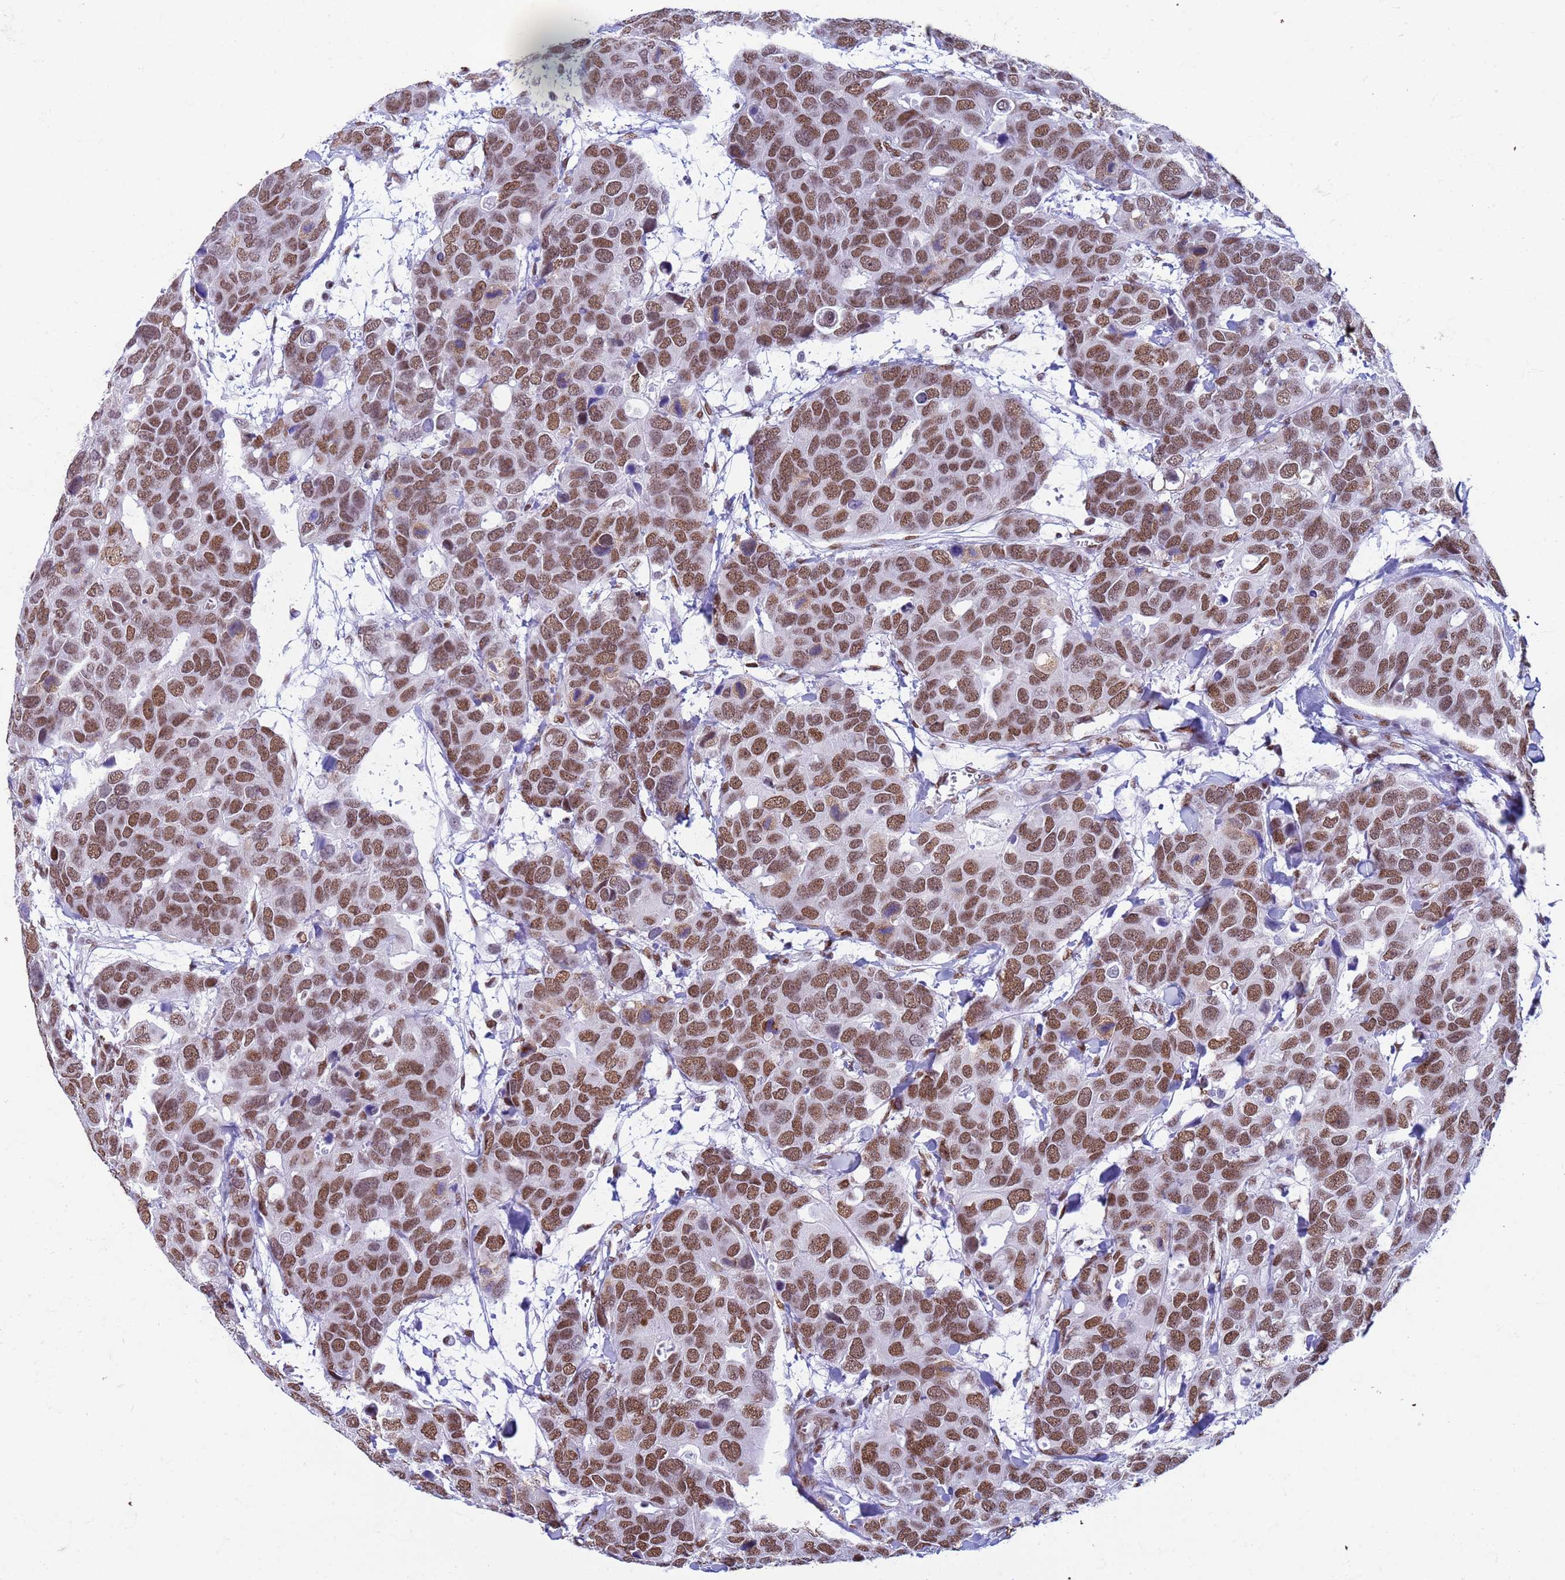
{"staining": {"intensity": "moderate", "quantity": ">75%", "location": "nuclear"}, "tissue": "breast cancer", "cell_type": "Tumor cells", "image_type": "cancer", "snomed": [{"axis": "morphology", "description": "Duct carcinoma"}, {"axis": "topography", "description": "Breast"}], "caption": "IHC of breast invasive ductal carcinoma demonstrates medium levels of moderate nuclear staining in about >75% of tumor cells.", "gene": "FAM170B", "patient": {"sex": "female", "age": 83}}